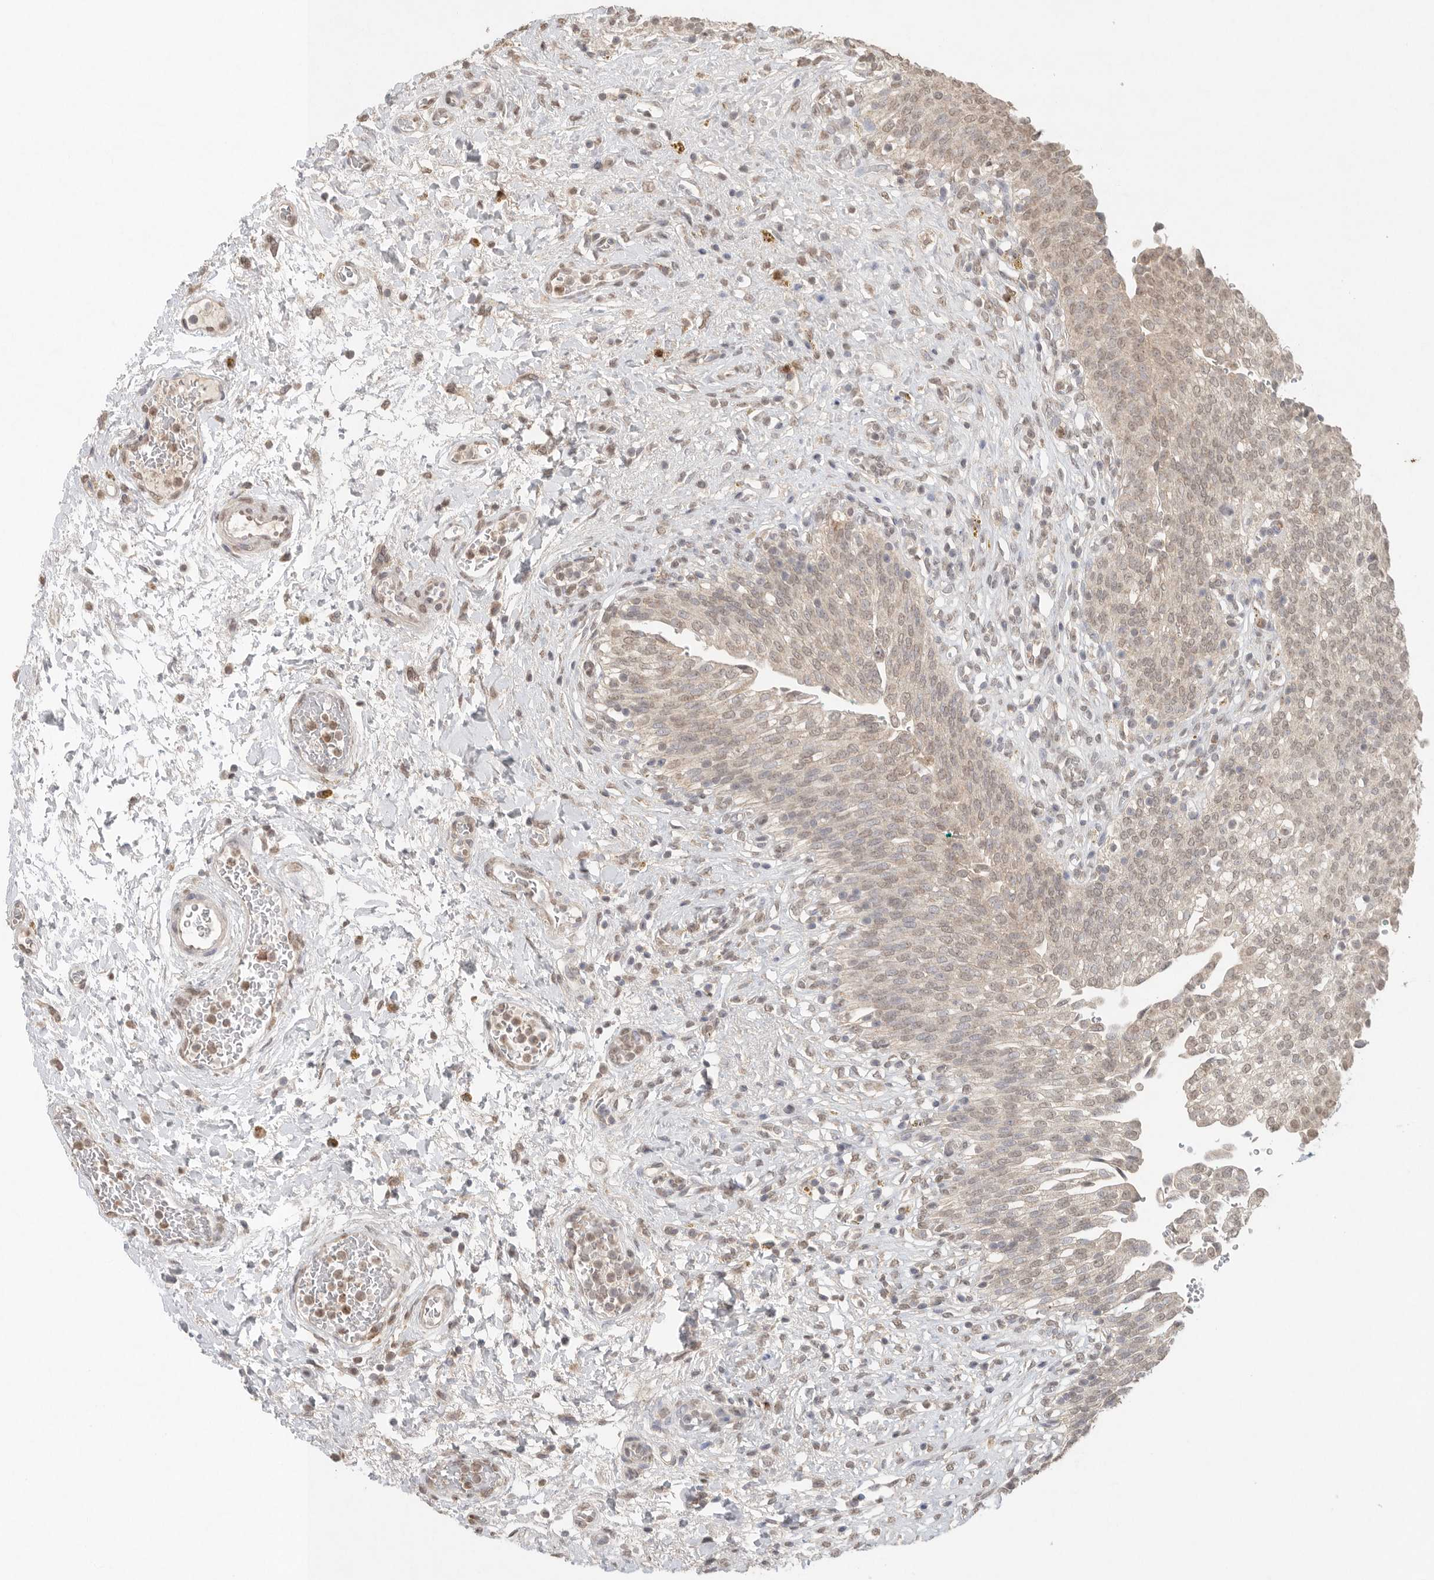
{"staining": {"intensity": "weak", "quantity": "25%-75%", "location": "cytoplasmic/membranous,nuclear"}, "tissue": "urinary bladder", "cell_type": "Urothelial cells", "image_type": "normal", "snomed": [{"axis": "morphology", "description": "Urothelial carcinoma, High grade"}, {"axis": "topography", "description": "Urinary bladder"}], "caption": "Urinary bladder was stained to show a protein in brown. There is low levels of weak cytoplasmic/membranous,nuclear expression in approximately 25%-75% of urothelial cells. The staining was performed using DAB (3,3'-diaminobenzidine) to visualize the protein expression in brown, while the nuclei were stained in blue with hematoxylin (Magnification: 20x).", "gene": "KLK5", "patient": {"sex": "male", "age": 46}}